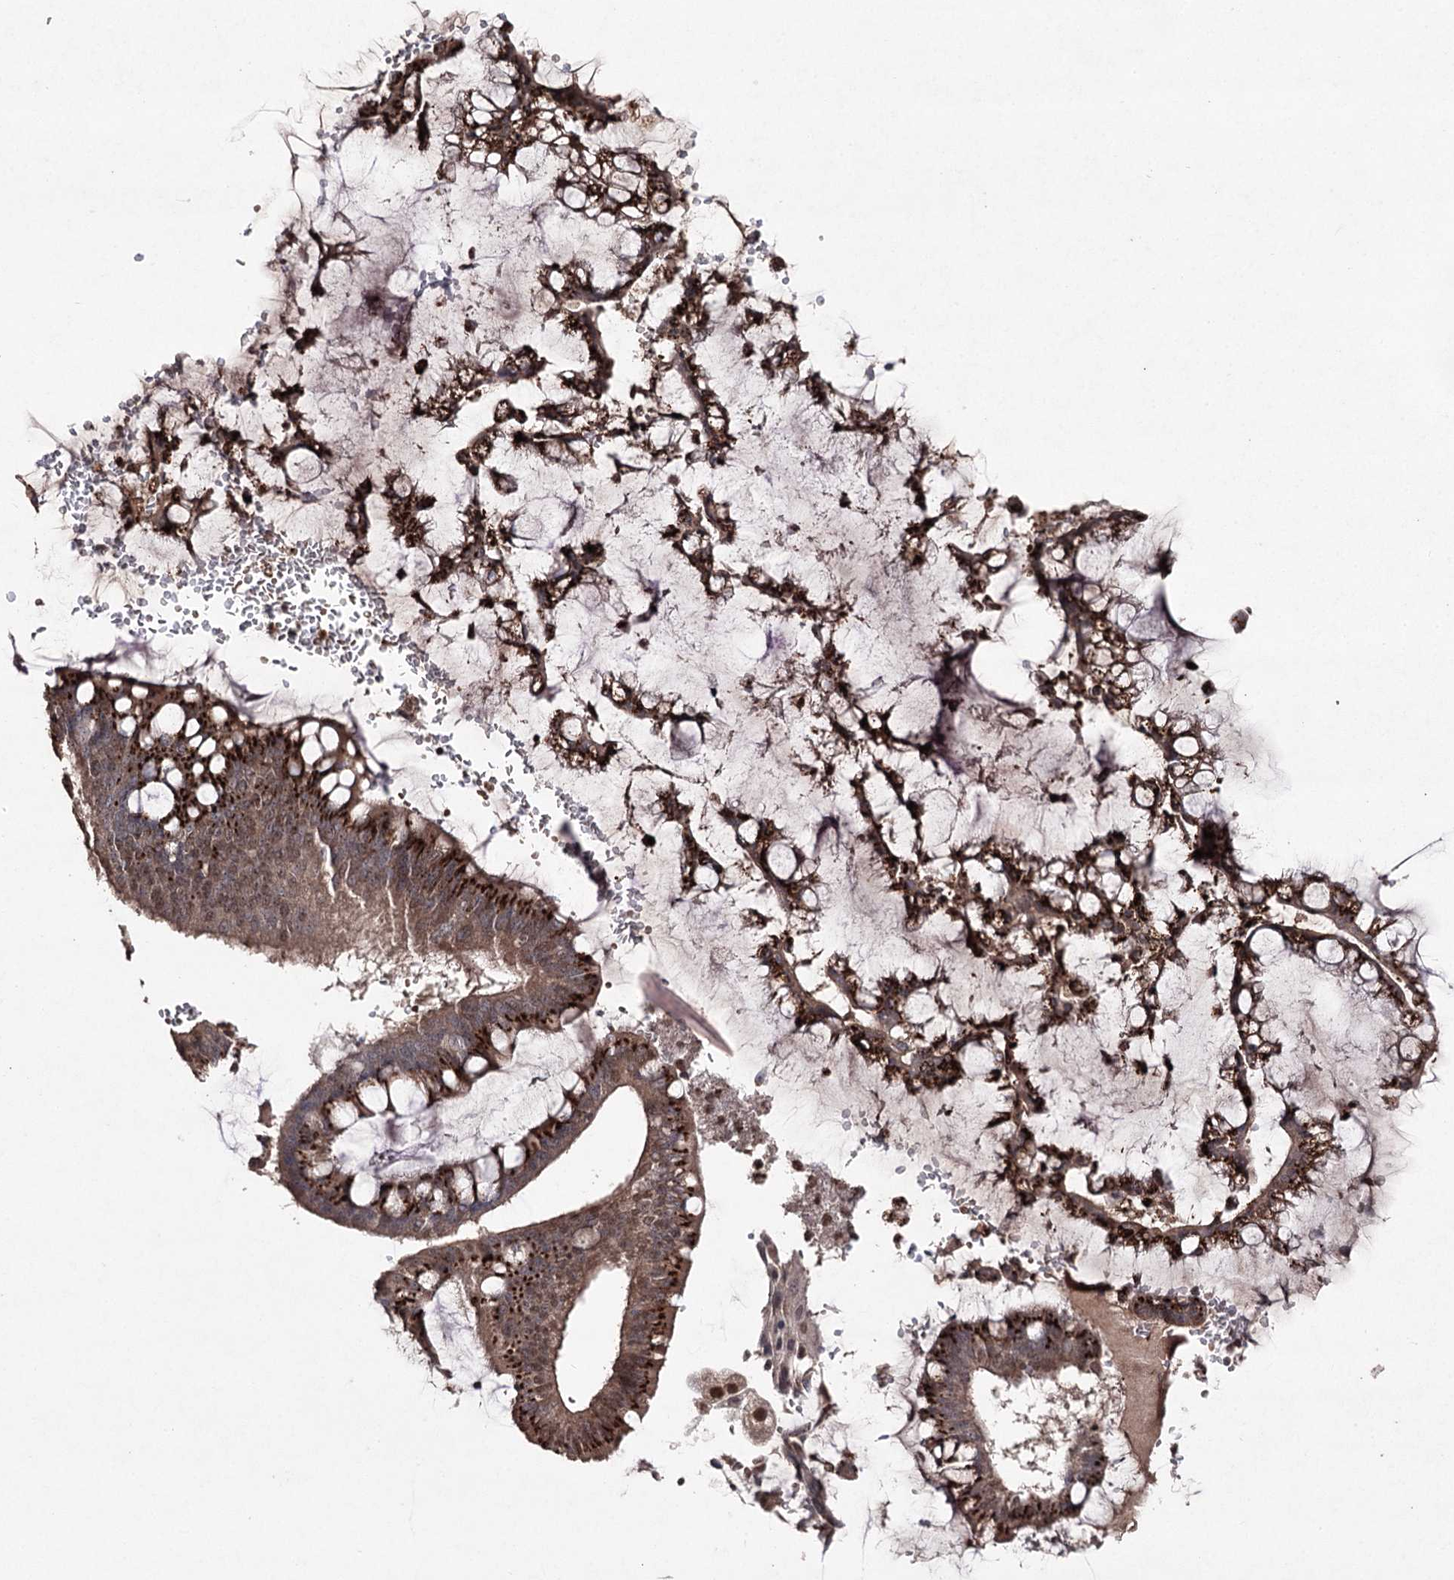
{"staining": {"intensity": "strong", "quantity": ">75%", "location": "cytoplasmic/membranous,nuclear"}, "tissue": "ovarian cancer", "cell_type": "Tumor cells", "image_type": "cancer", "snomed": [{"axis": "morphology", "description": "Cystadenocarcinoma, mucinous, NOS"}, {"axis": "topography", "description": "Ovary"}], "caption": "IHC photomicrograph of neoplastic tissue: human ovarian cancer (mucinous cystadenocarcinoma) stained using immunohistochemistry (IHC) demonstrates high levels of strong protein expression localized specifically in the cytoplasmic/membranous and nuclear of tumor cells, appearing as a cytoplasmic/membranous and nuclear brown color.", "gene": "ATG14", "patient": {"sex": "female", "age": 73}}